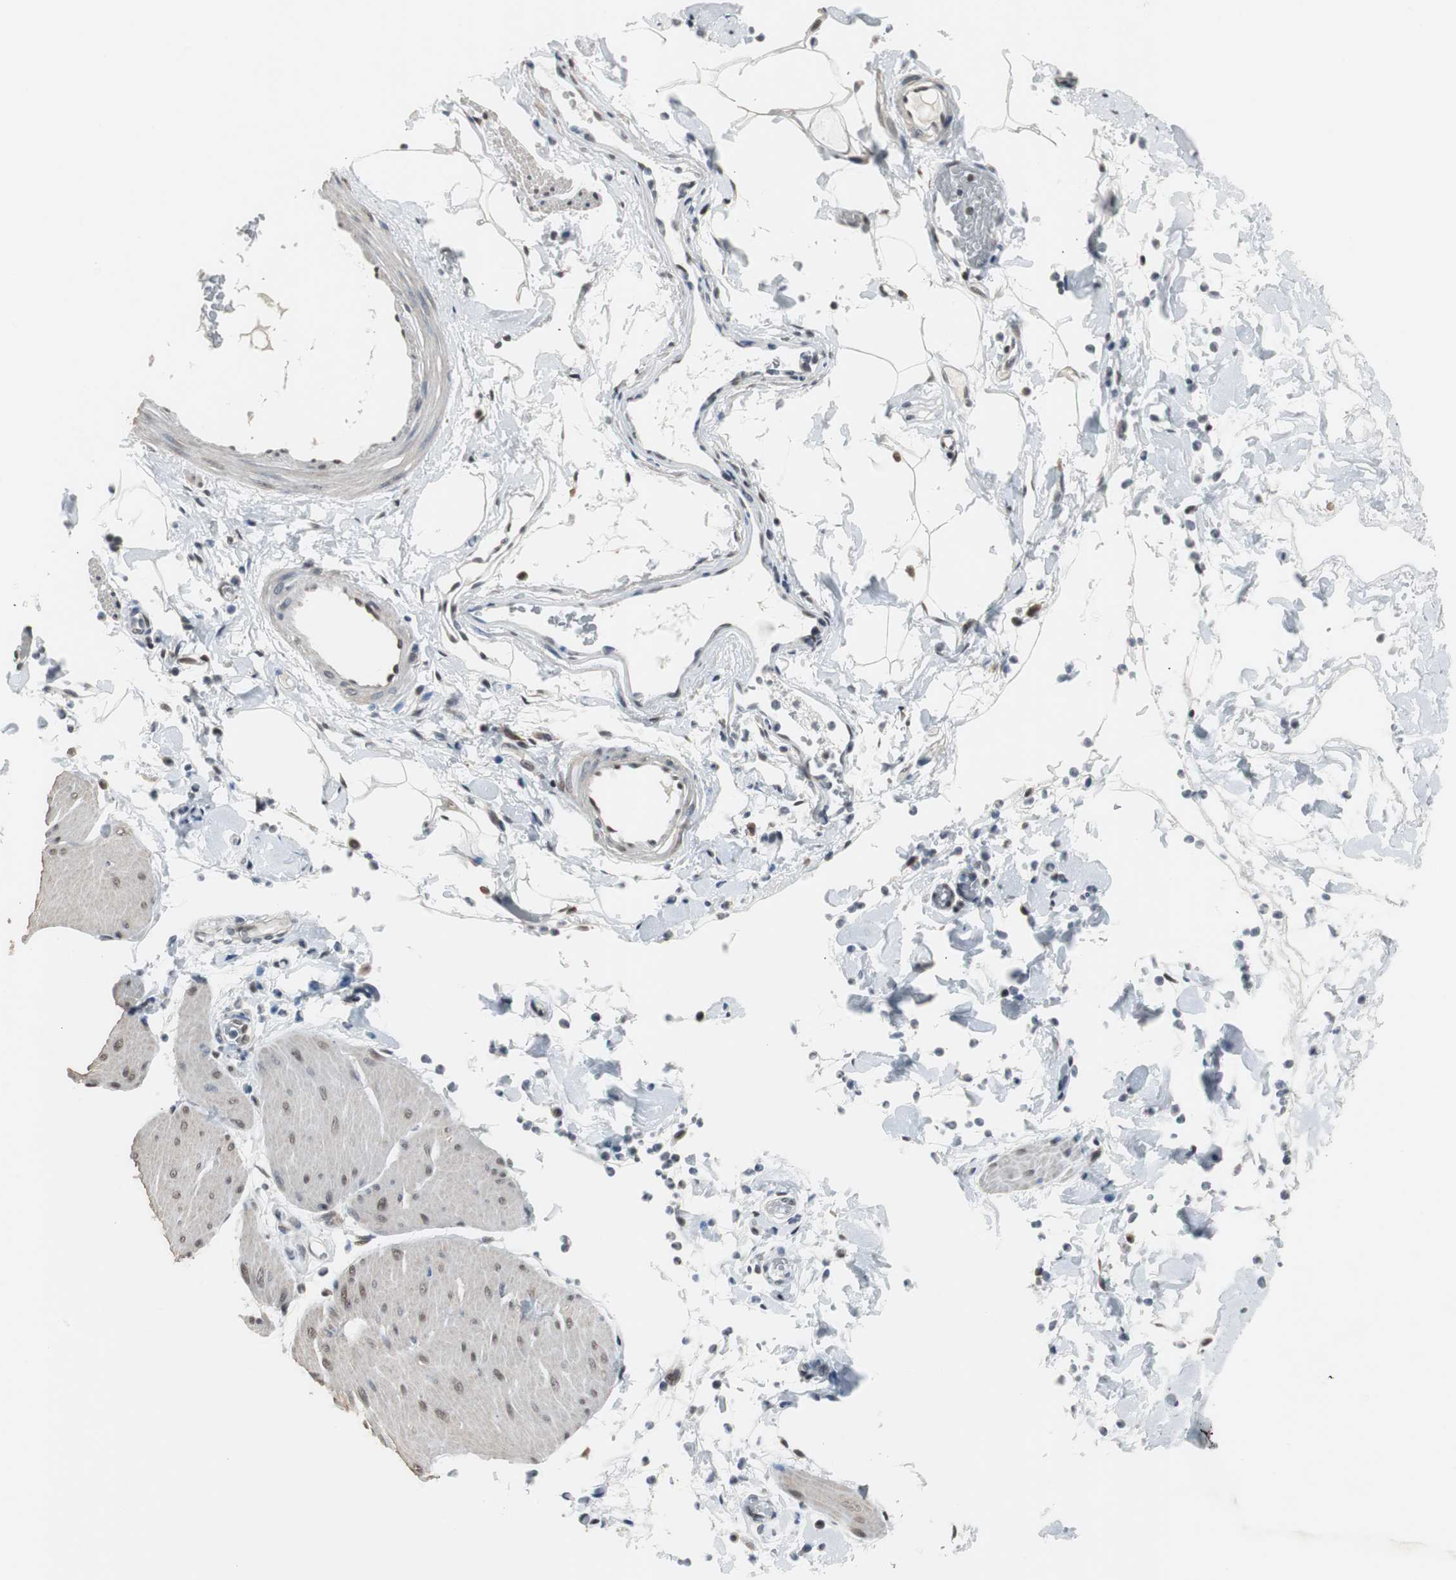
{"staining": {"intensity": "weak", "quantity": ">75%", "location": "nuclear"}, "tissue": "smooth muscle", "cell_type": "Smooth muscle cells", "image_type": "normal", "snomed": [{"axis": "morphology", "description": "Normal tissue, NOS"}, {"axis": "topography", "description": "Smooth muscle"}, {"axis": "topography", "description": "Colon"}], "caption": "Immunohistochemistry image of unremarkable human smooth muscle stained for a protein (brown), which exhibits low levels of weak nuclear staining in about >75% of smooth muscle cells.", "gene": "TAF7", "patient": {"sex": "male", "age": 67}}